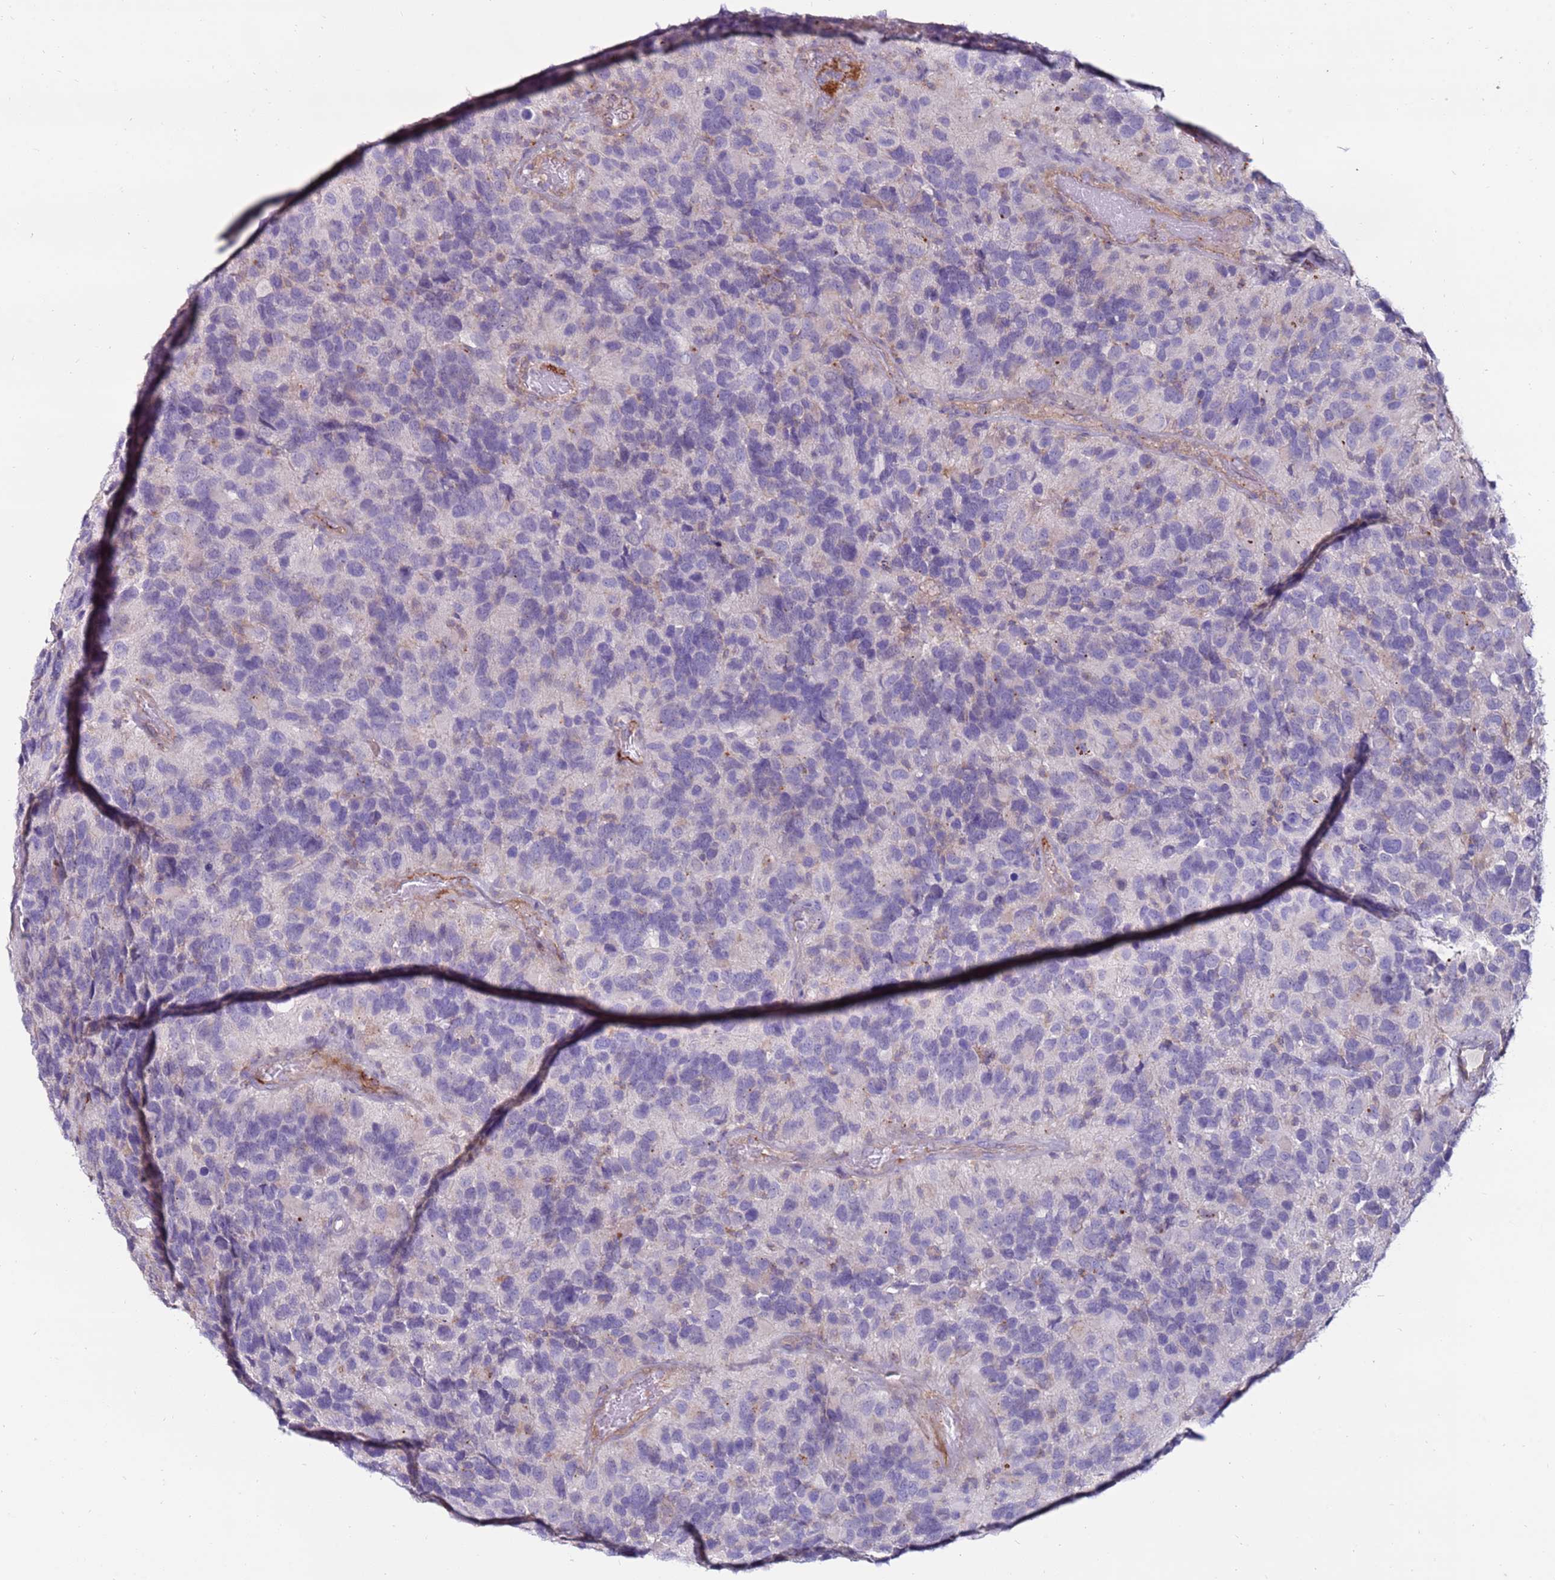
{"staining": {"intensity": "negative", "quantity": "none", "location": "none"}, "tissue": "glioma", "cell_type": "Tumor cells", "image_type": "cancer", "snomed": [{"axis": "morphology", "description": "Glioma, malignant, High grade"}, {"axis": "topography", "description": "Brain"}], "caption": "Immunohistochemical staining of malignant high-grade glioma shows no significant expression in tumor cells. The staining is performed using DAB brown chromogen with nuclei counter-stained in using hematoxylin.", "gene": "CLEC4M", "patient": {"sex": "male", "age": 77}}